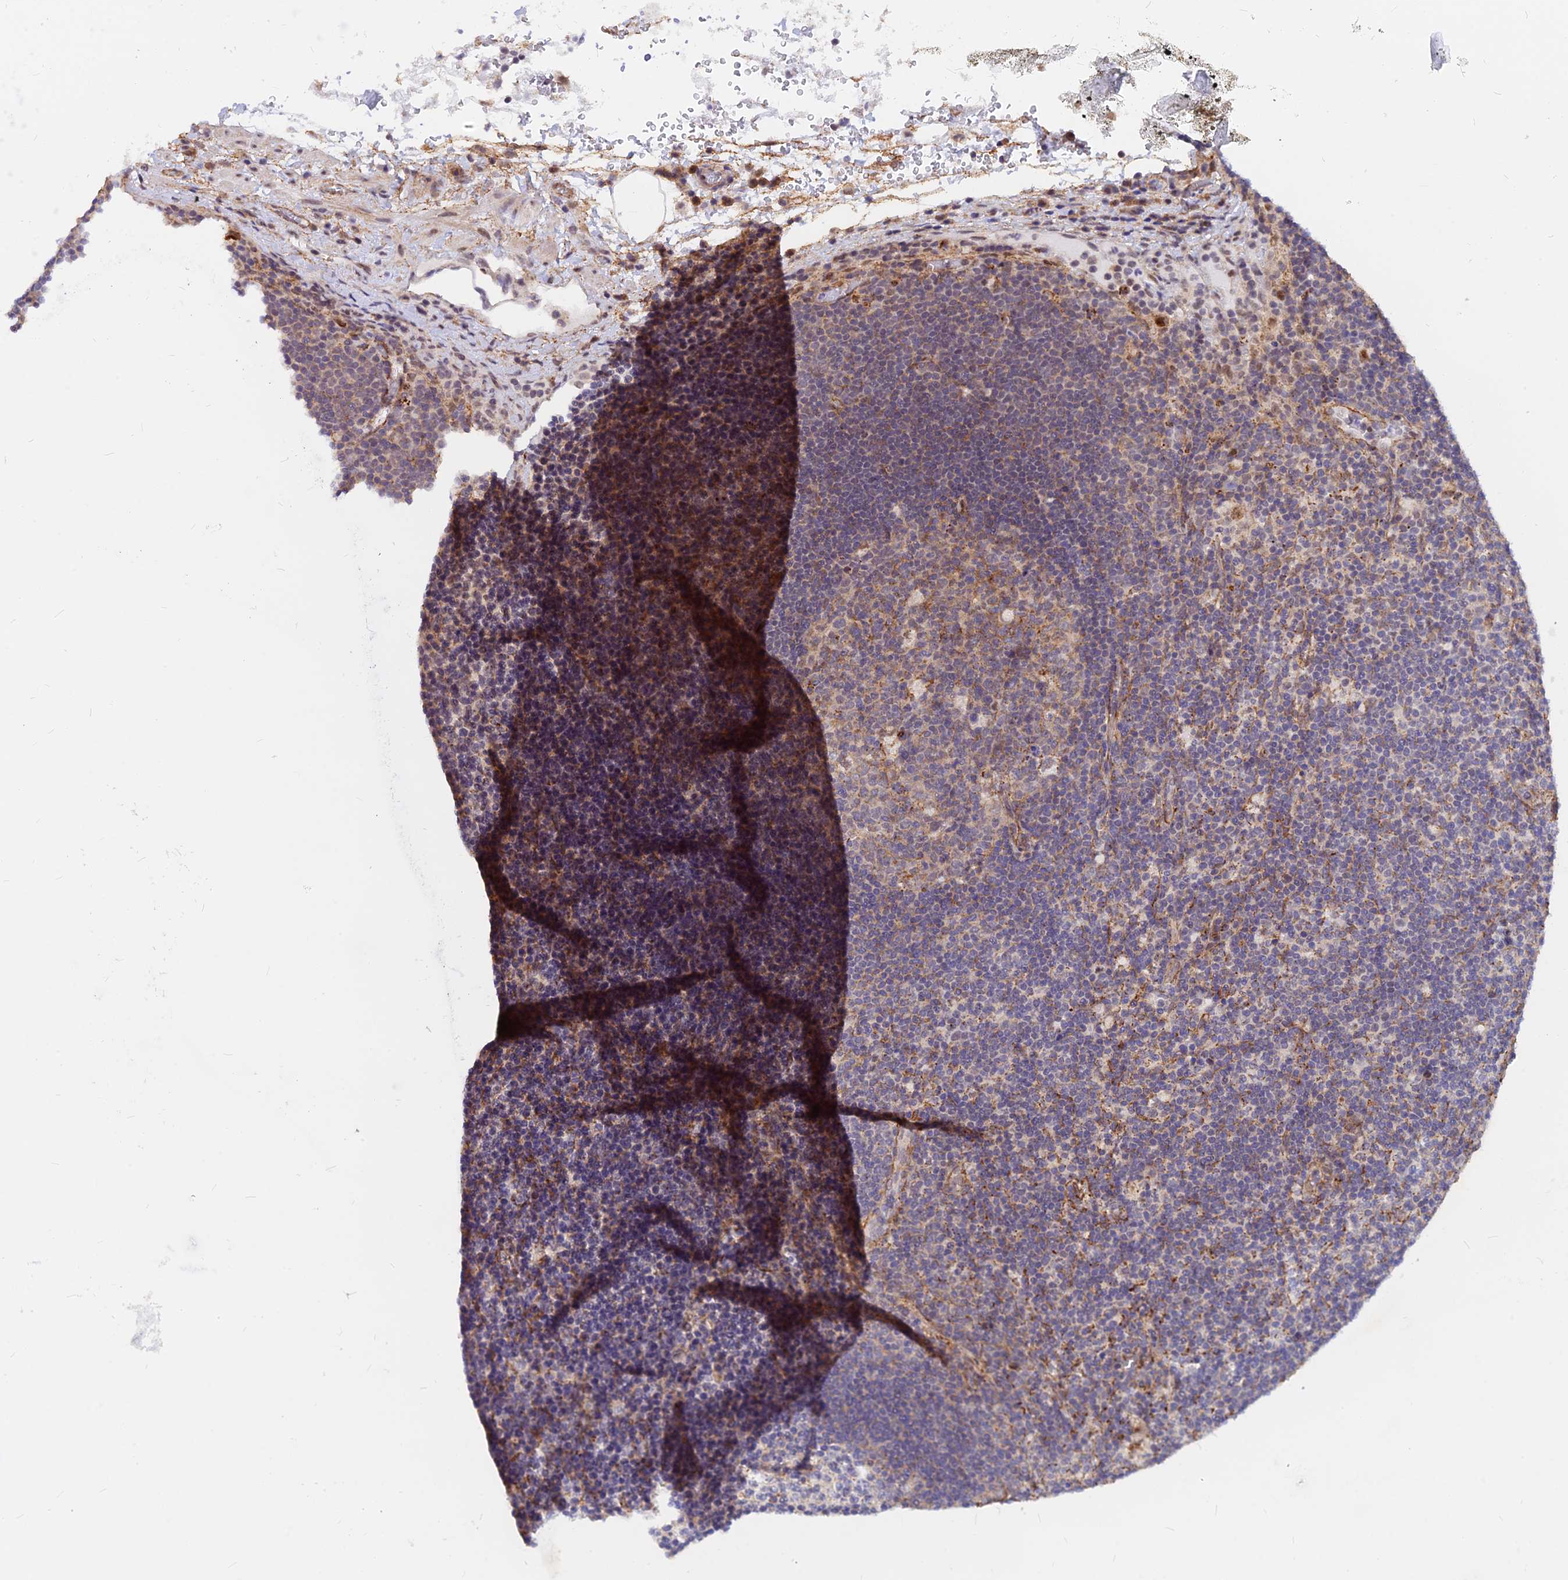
{"staining": {"intensity": "weak", "quantity": "<25%", "location": "cytoplasmic/membranous"}, "tissue": "lymph node", "cell_type": "Germinal center cells", "image_type": "normal", "snomed": [{"axis": "morphology", "description": "Normal tissue, NOS"}, {"axis": "topography", "description": "Lymph node"}], "caption": "This photomicrograph is of normal lymph node stained with immunohistochemistry to label a protein in brown with the nuclei are counter-stained blue. There is no expression in germinal center cells. The staining was performed using DAB to visualize the protein expression in brown, while the nuclei were stained in blue with hematoxylin (Magnification: 20x).", "gene": "VSTM2L", "patient": {"sex": "male", "age": 58}}